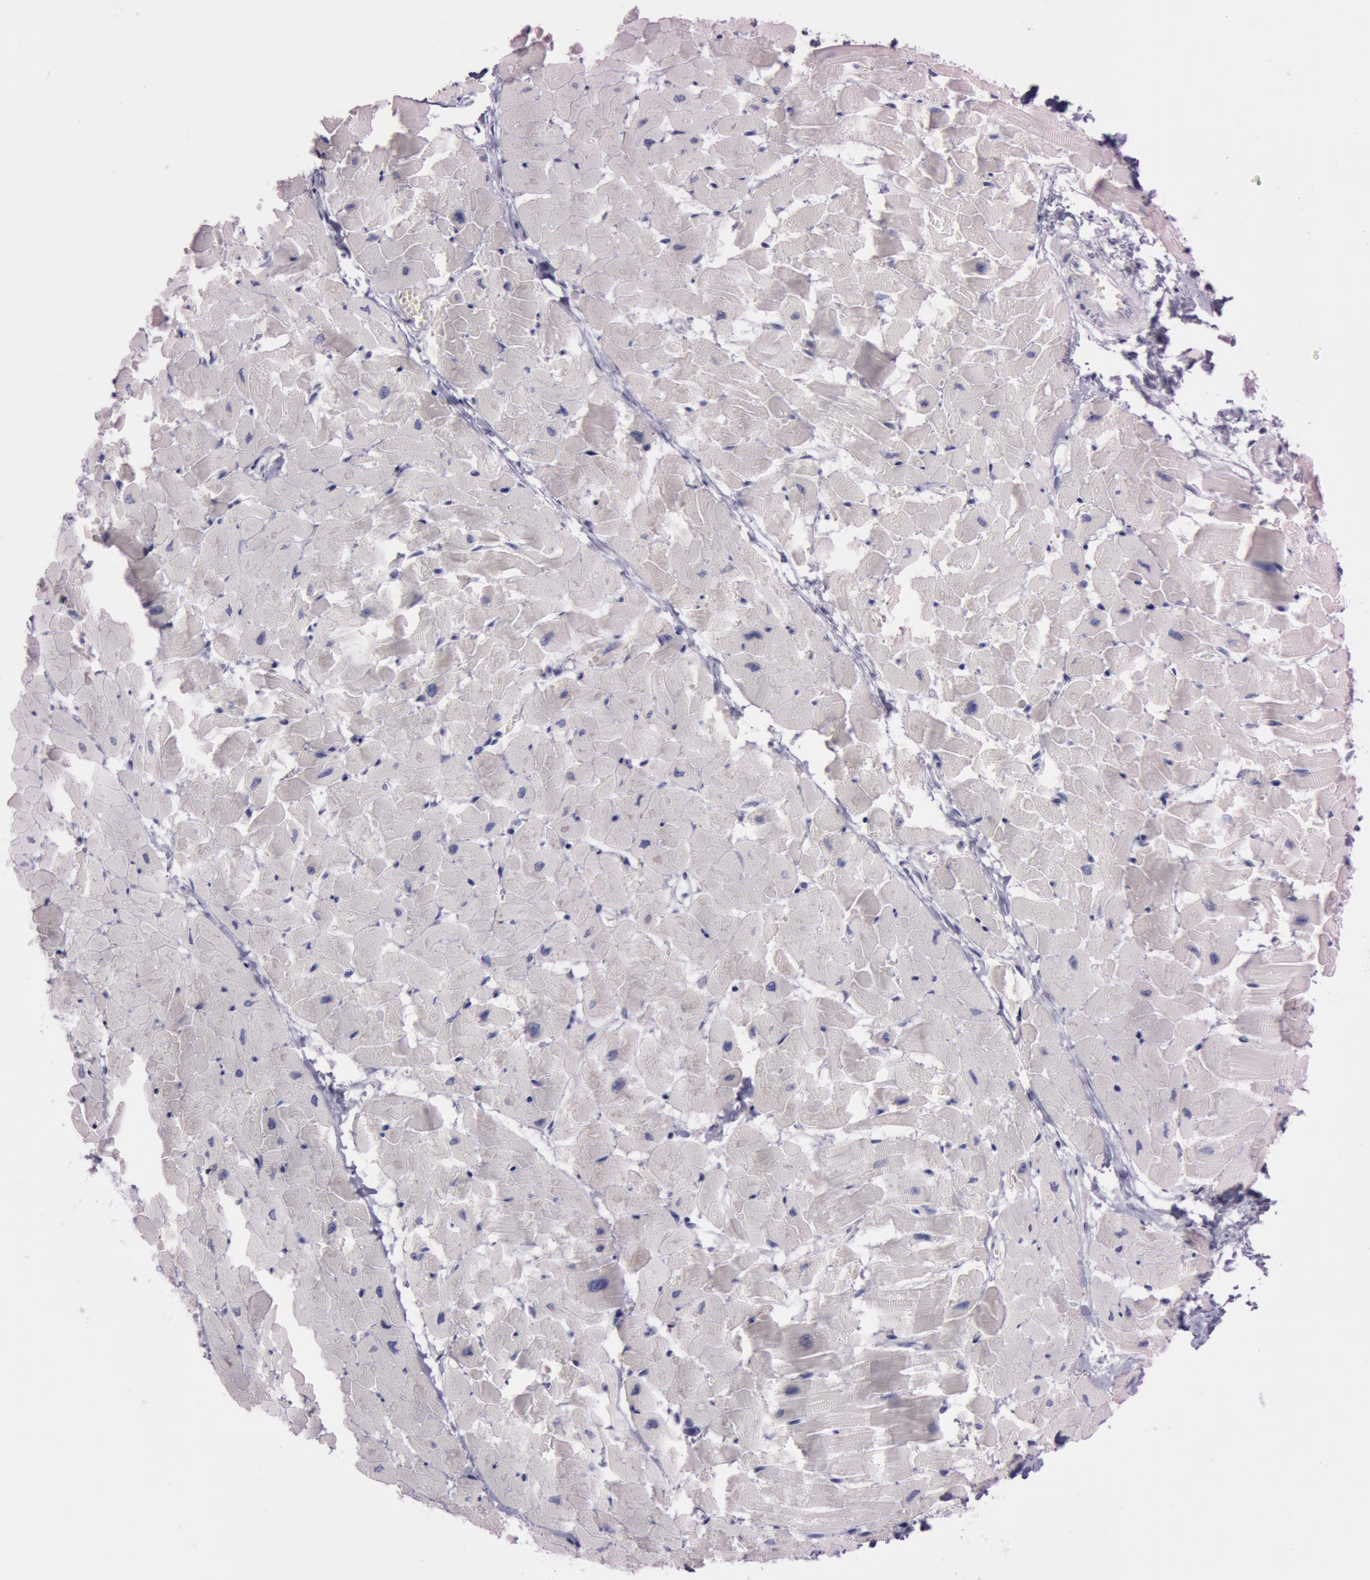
{"staining": {"intensity": "negative", "quantity": "none", "location": "none"}, "tissue": "heart muscle", "cell_type": "Cardiomyocytes", "image_type": "normal", "snomed": [{"axis": "morphology", "description": "Normal tissue, NOS"}, {"axis": "topography", "description": "Heart"}], "caption": "Immunohistochemistry (IHC) of normal human heart muscle demonstrates no expression in cardiomyocytes.", "gene": "S100A7", "patient": {"sex": "female", "age": 19}}